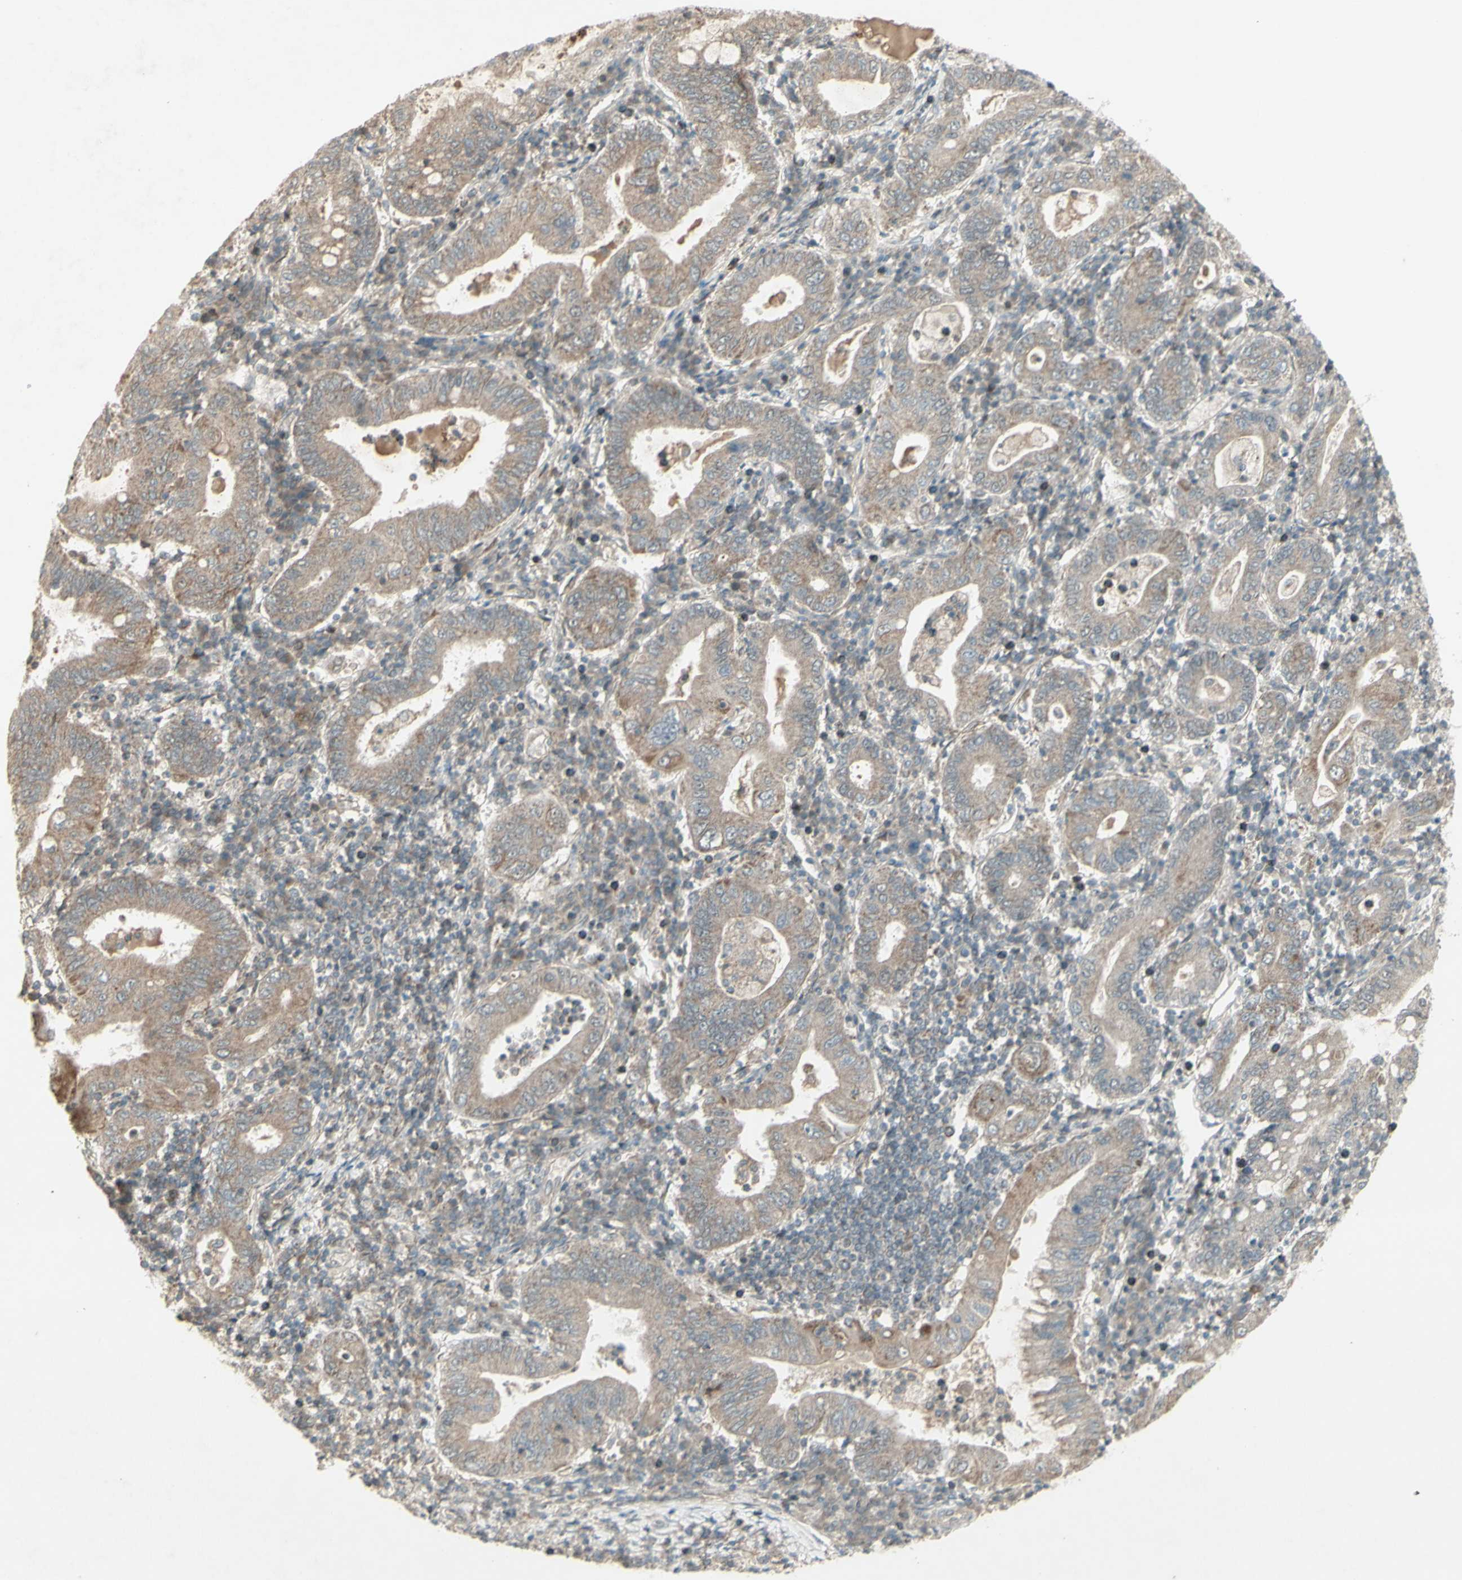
{"staining": {"intensity": "weak", "quantity": ">75%", "location": "cytoplasmic/membranous"}, "tissue": "stomach cancer", "cell_type": "Tumor cells", "image_type": "cancer", "snomed": [{"axis": "morphology", "description": "Normal tissue, NOS"}, {"axis": "morphology", "description": "Adenocarcinoma, NOS"}, {"axis": "topography", "description": "Esophagus"}, {"axis": "topography", "description": "Stomach, upper"}, {"axis": "topography", "description": "Peripheral nerve tissue"}], "caption": "A photomicrograph of stomach cancer (adenocarcinoma) stained for a protein exhibits weak cytoplasmic/membranous brown staining in tumor cells. (DAB = brown stain, brightfield microscopy at high magnification).", "gene": "MSH6", "patient": {"sex": "male", "age": 62}}